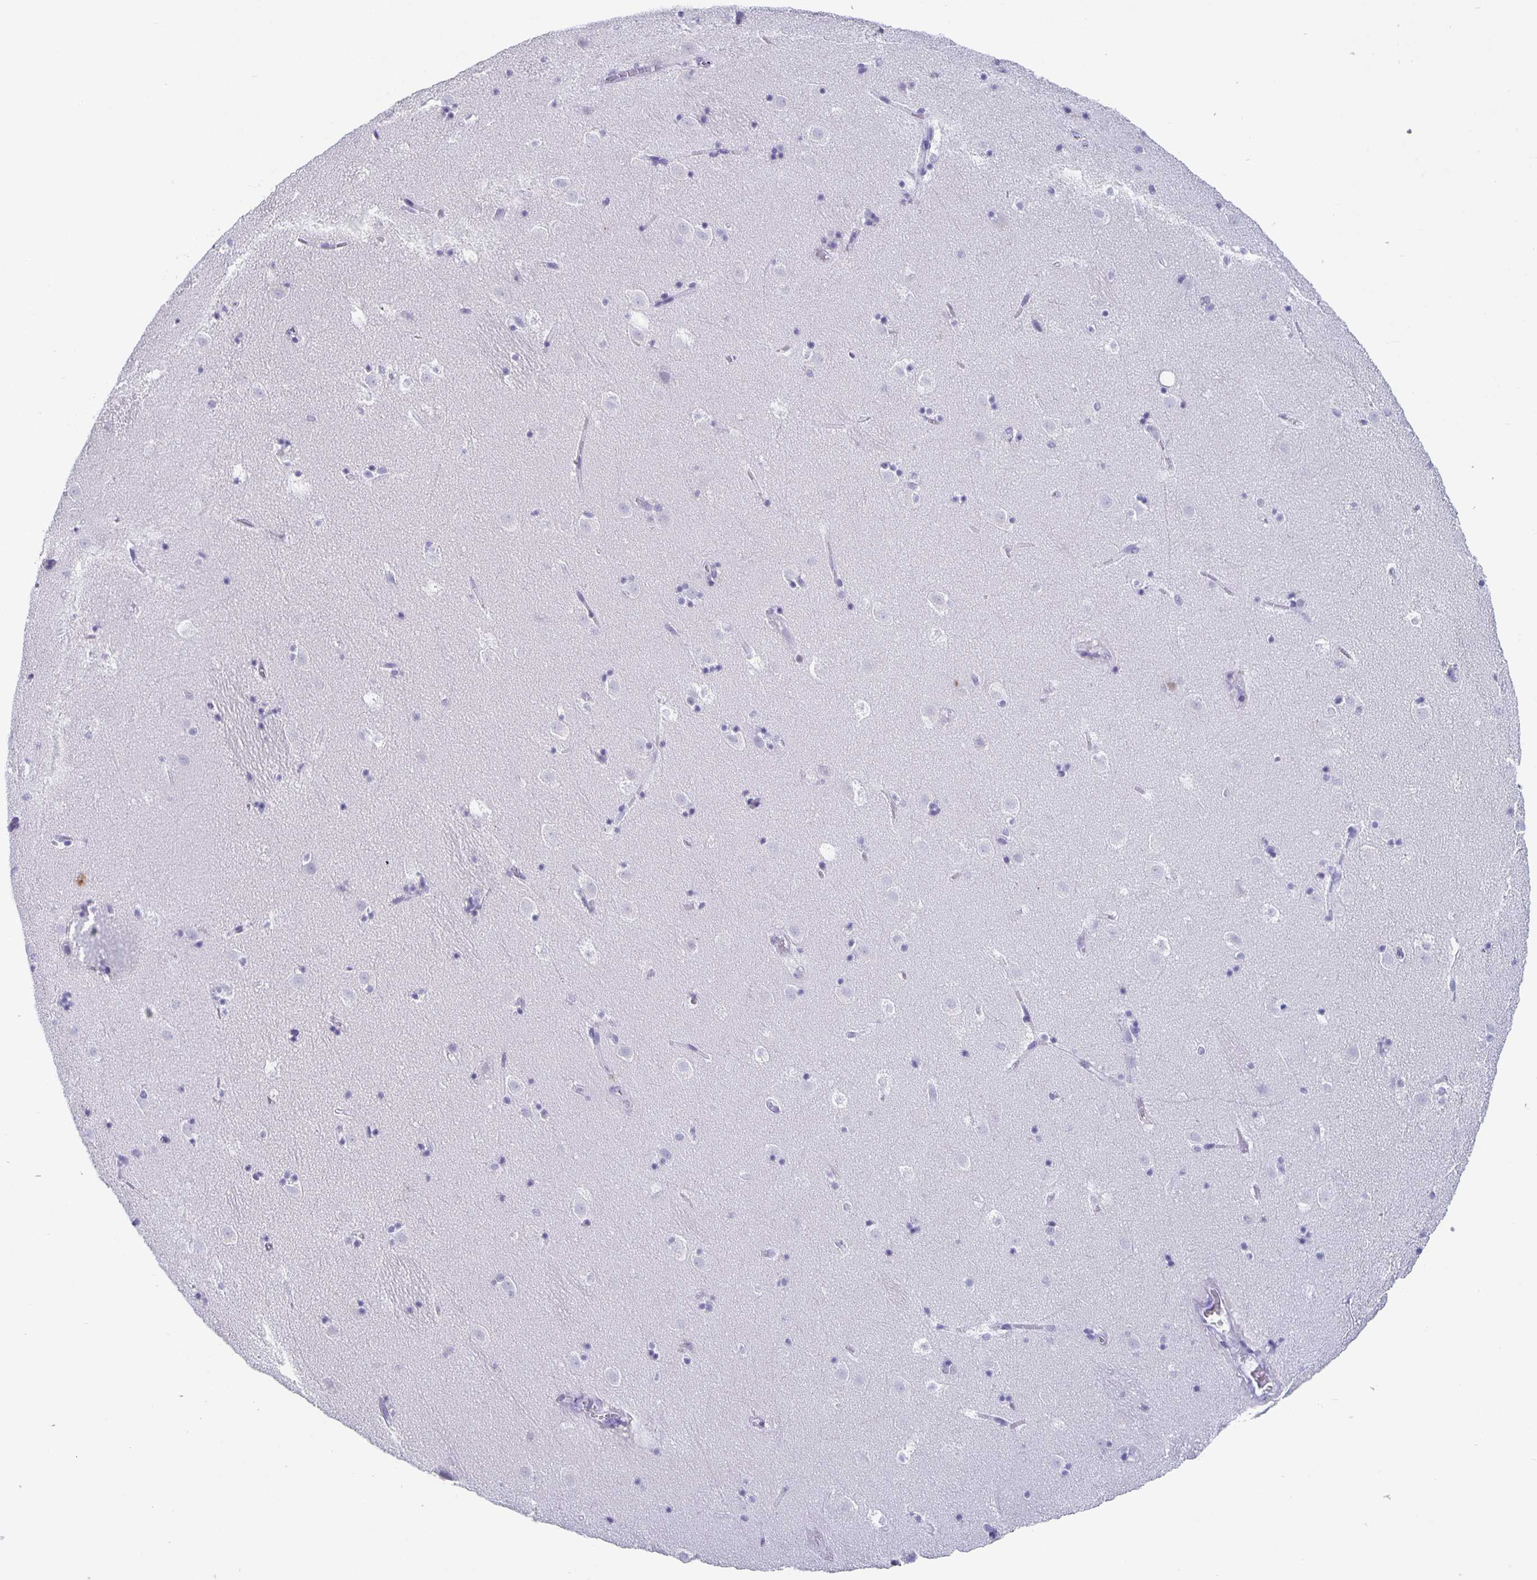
{"staining": {"intensity": "negative", "quantity": "none", "location": "none"}, "tissue": "caudate", "cell_type": "Glial cells", "image_type": "normal", "snomed": [{"axis": "morphology", "description": "Normal tissue, NOS"}, {"axis": "topography", "description": "Lateral ventricle wall"}], "caption": "Immunohistochemical staining of benign caudate displays no significant expression in glial cells. (DAB (3,3'-diaminobenzidine) immunohistochemistry with hematoxylin counter stain).", "gene": "SATB2", "patient": {"sex": "male", "age": 37}}